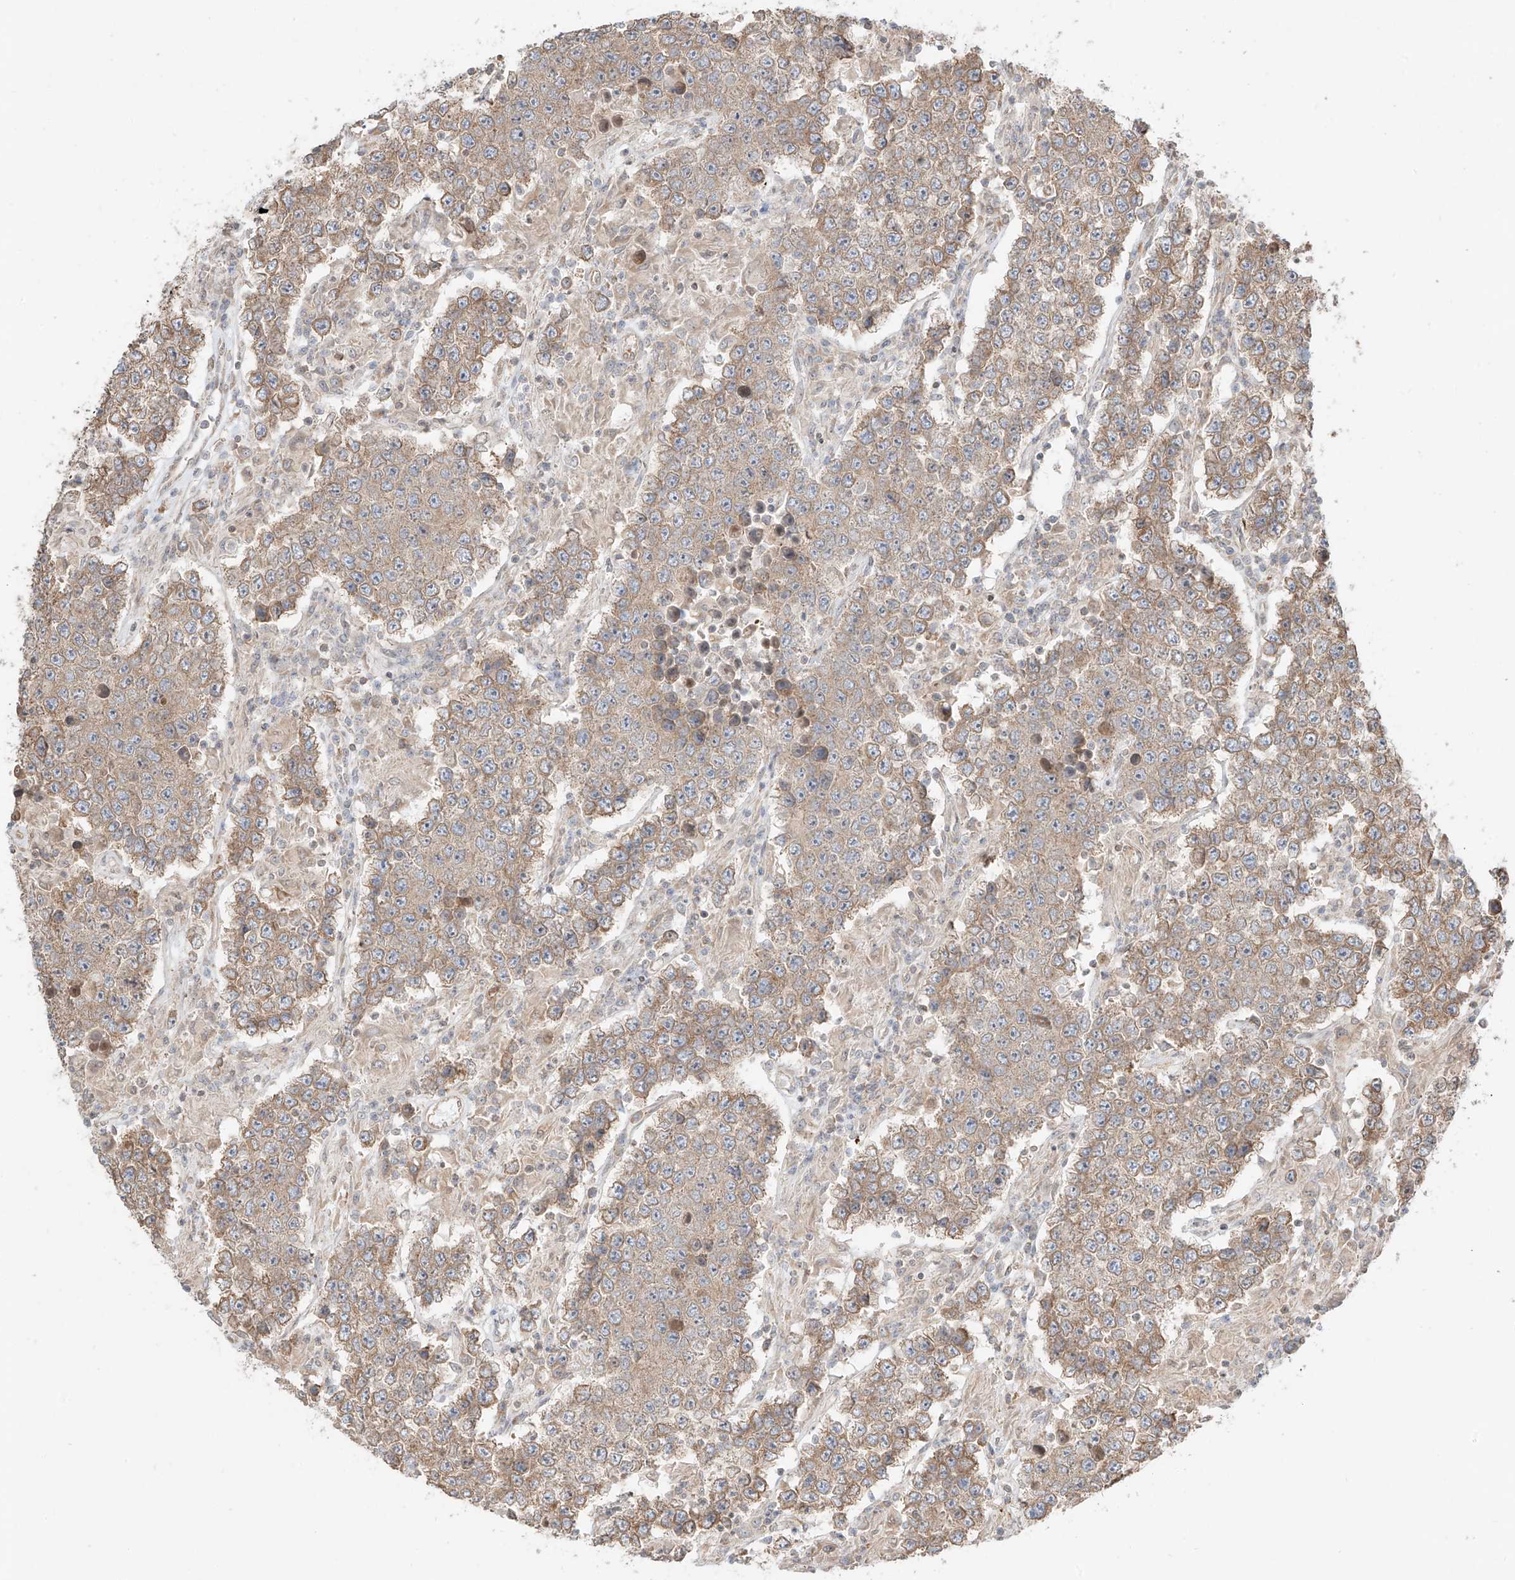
{"staining": {"intensity": "moderate", "quantity": "25%-75%", "location": "cytoplasmic/membranous"}, "tissue": "testis cancer", "cell_type": "Tumor cells", "image_type": "cancer", "snomed": [{"axis": "morphology", "description": "Normal tissue, NOS"}, {"axis": "morphology", "description": "Urothelial carcinoma, High grade"}, {"axis": "morphology", "description": "Seminoma, NOS"}, {"axis": "morphology", "description": "Carcinoma, Embryonal, NOS"}, {"axis": "topography", "description": "Urinary bladder"}, {"axis": "topography", "description": "Testis"}], "caption": "Tumor cells display medium levels of moderate cytoplasmic/membranous staining in approximately 25%-75% of cells in testis cancer (seminoma).", "gene": "CEP162", "patient": {"sex": "male", "age": 41}}